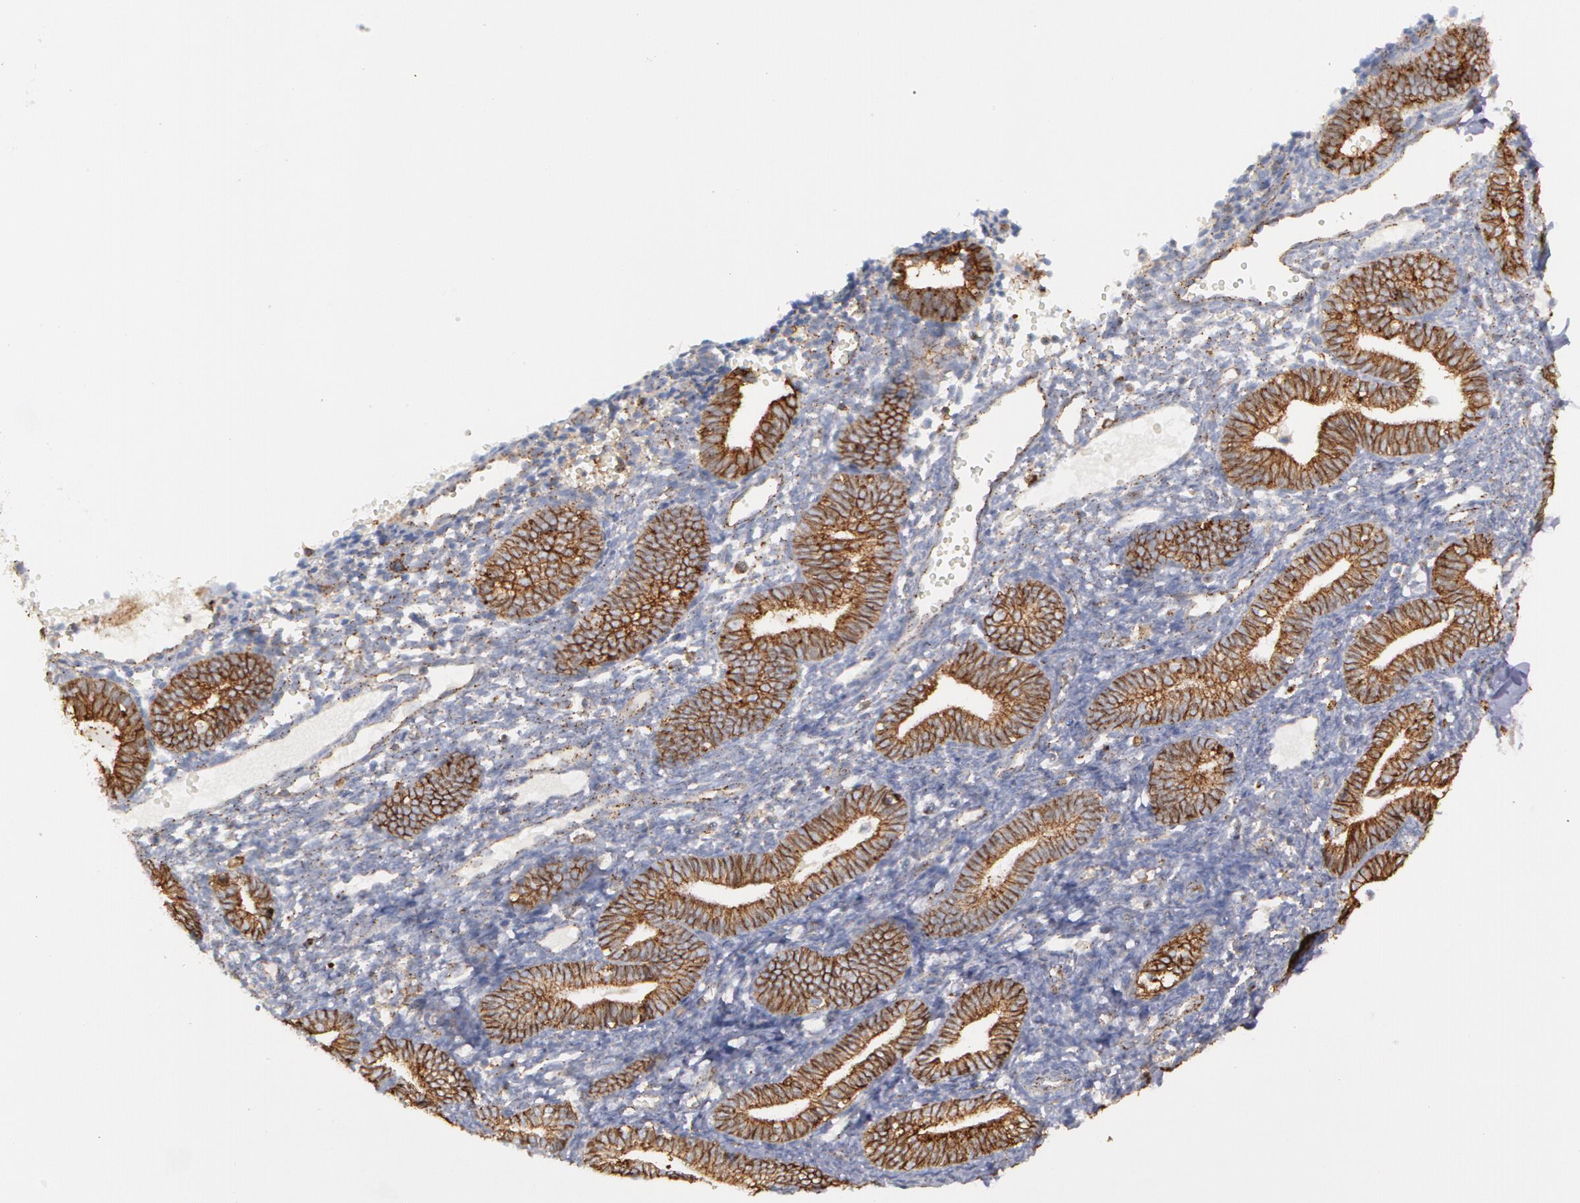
{"staining": {"intensity": "weak", "quantity": "25%-75%", "location": "cytoplasmic/membranous"}, "tissue": "endometrium", "cell_type": "Cells in endometrial stroma", "image_type": "normal", "snomed": [{"axis": "morphology", "description": "Normal tissue, NOS"}, {"axis": "topography", "description": "Endometrium"}], "caption": "Human endometrium stained for a protein (brown) displays weak cytoplasmic/membranous positive positivity in about 25%-75% of cells in endometrial stroma.", "gene": "FLOT2", "patient": {"sex": "female", "age": 61}}